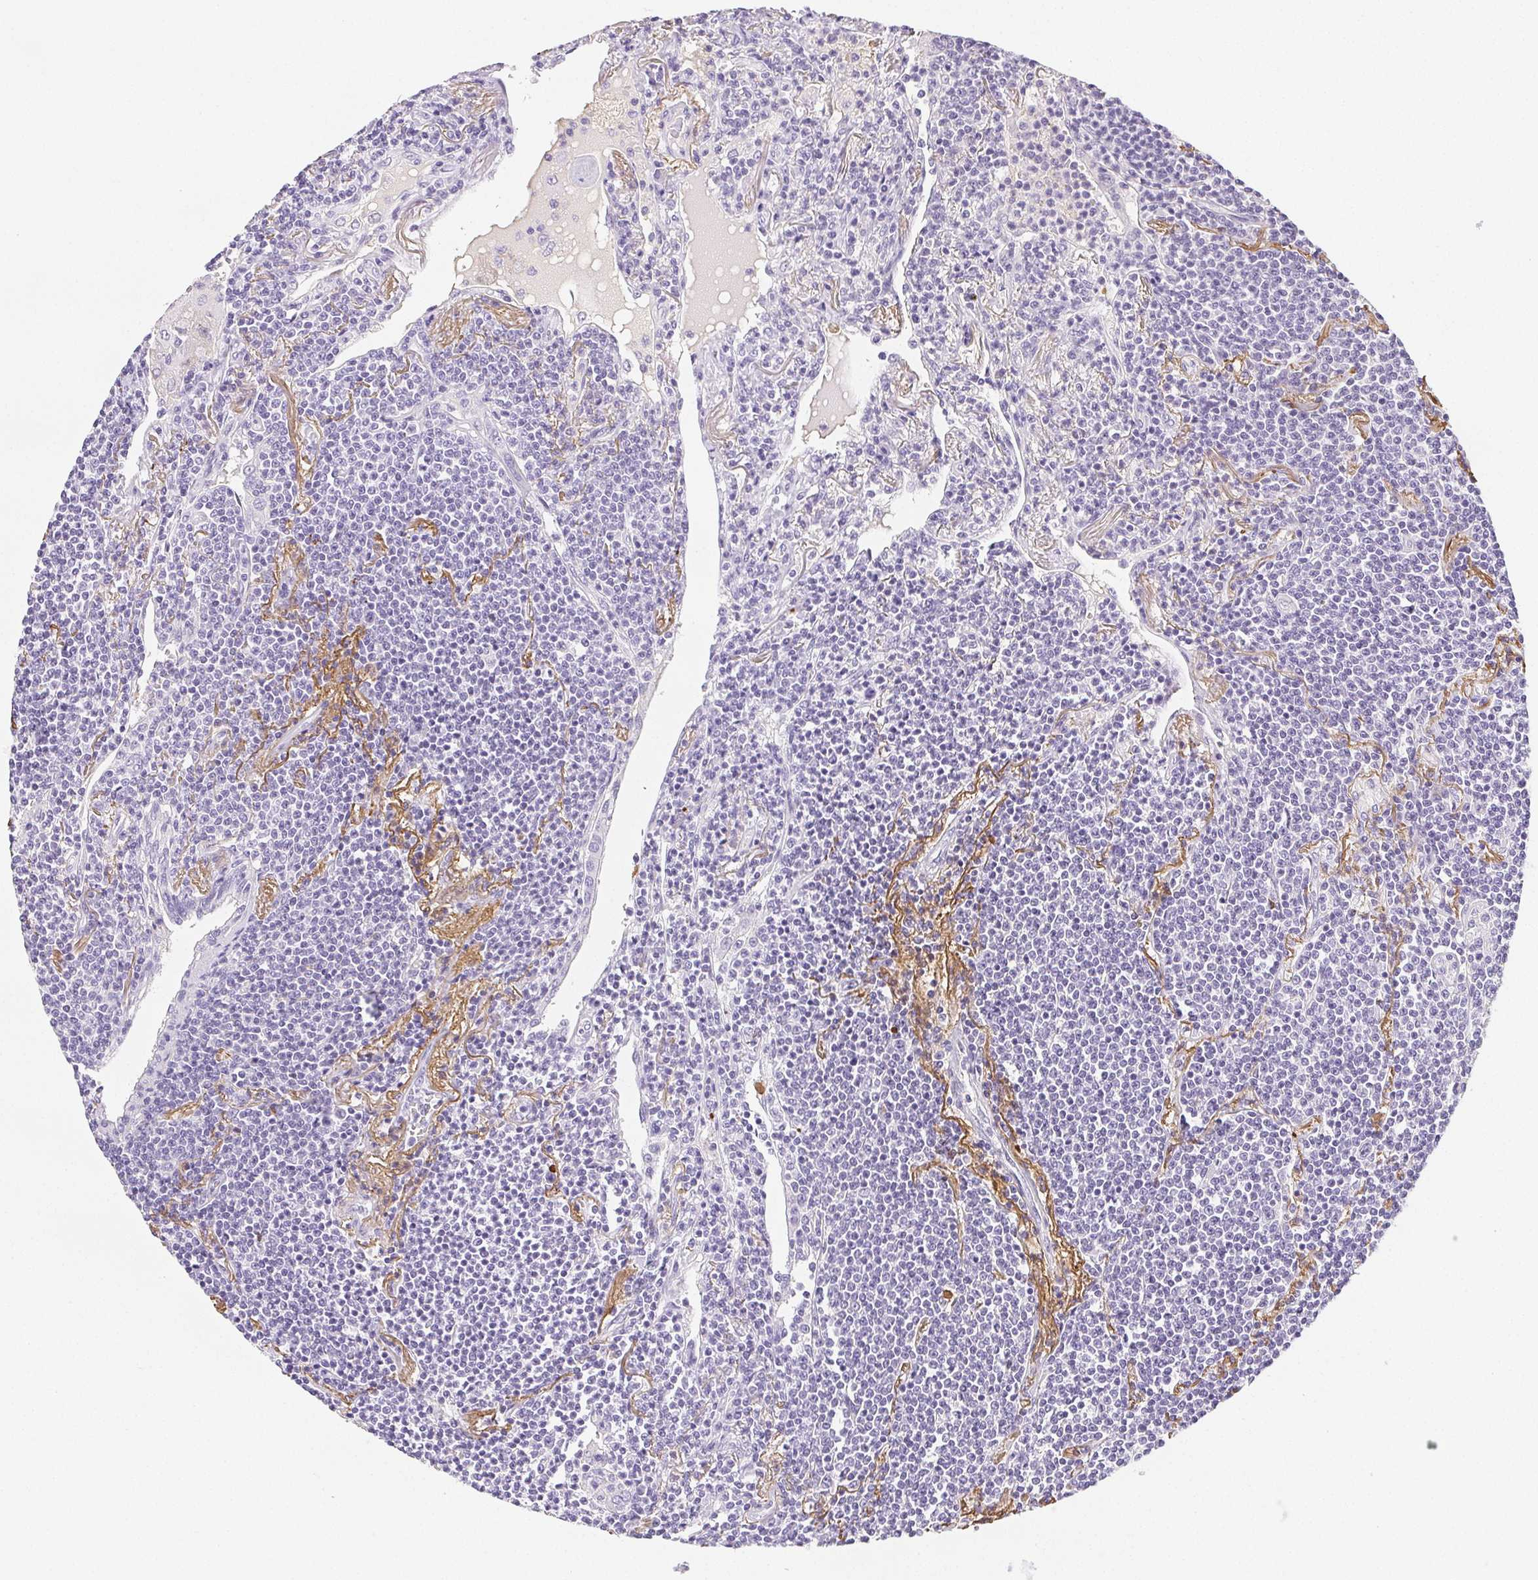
{"staining": {"intensity": "negative", "quantity": "none", "location": "none"}, "tissue": "lymphoma", "cell_type": "Tumor cells", "image_type": "cancer", "snomed": [{"axis": "morphology", "description": "Malignant lymphoma, non-Hodgkin's type, Low grade"}, {"axis": "topography", "description": "Lung"}], "caption": "Immunohistochemical staining of malignant lymphoma, non-Hodgkin's type (low-grade) exhibits no significant expression in tumor cells.", "gene": "VTN", "patient": {"sex": "female", "age": 71}}